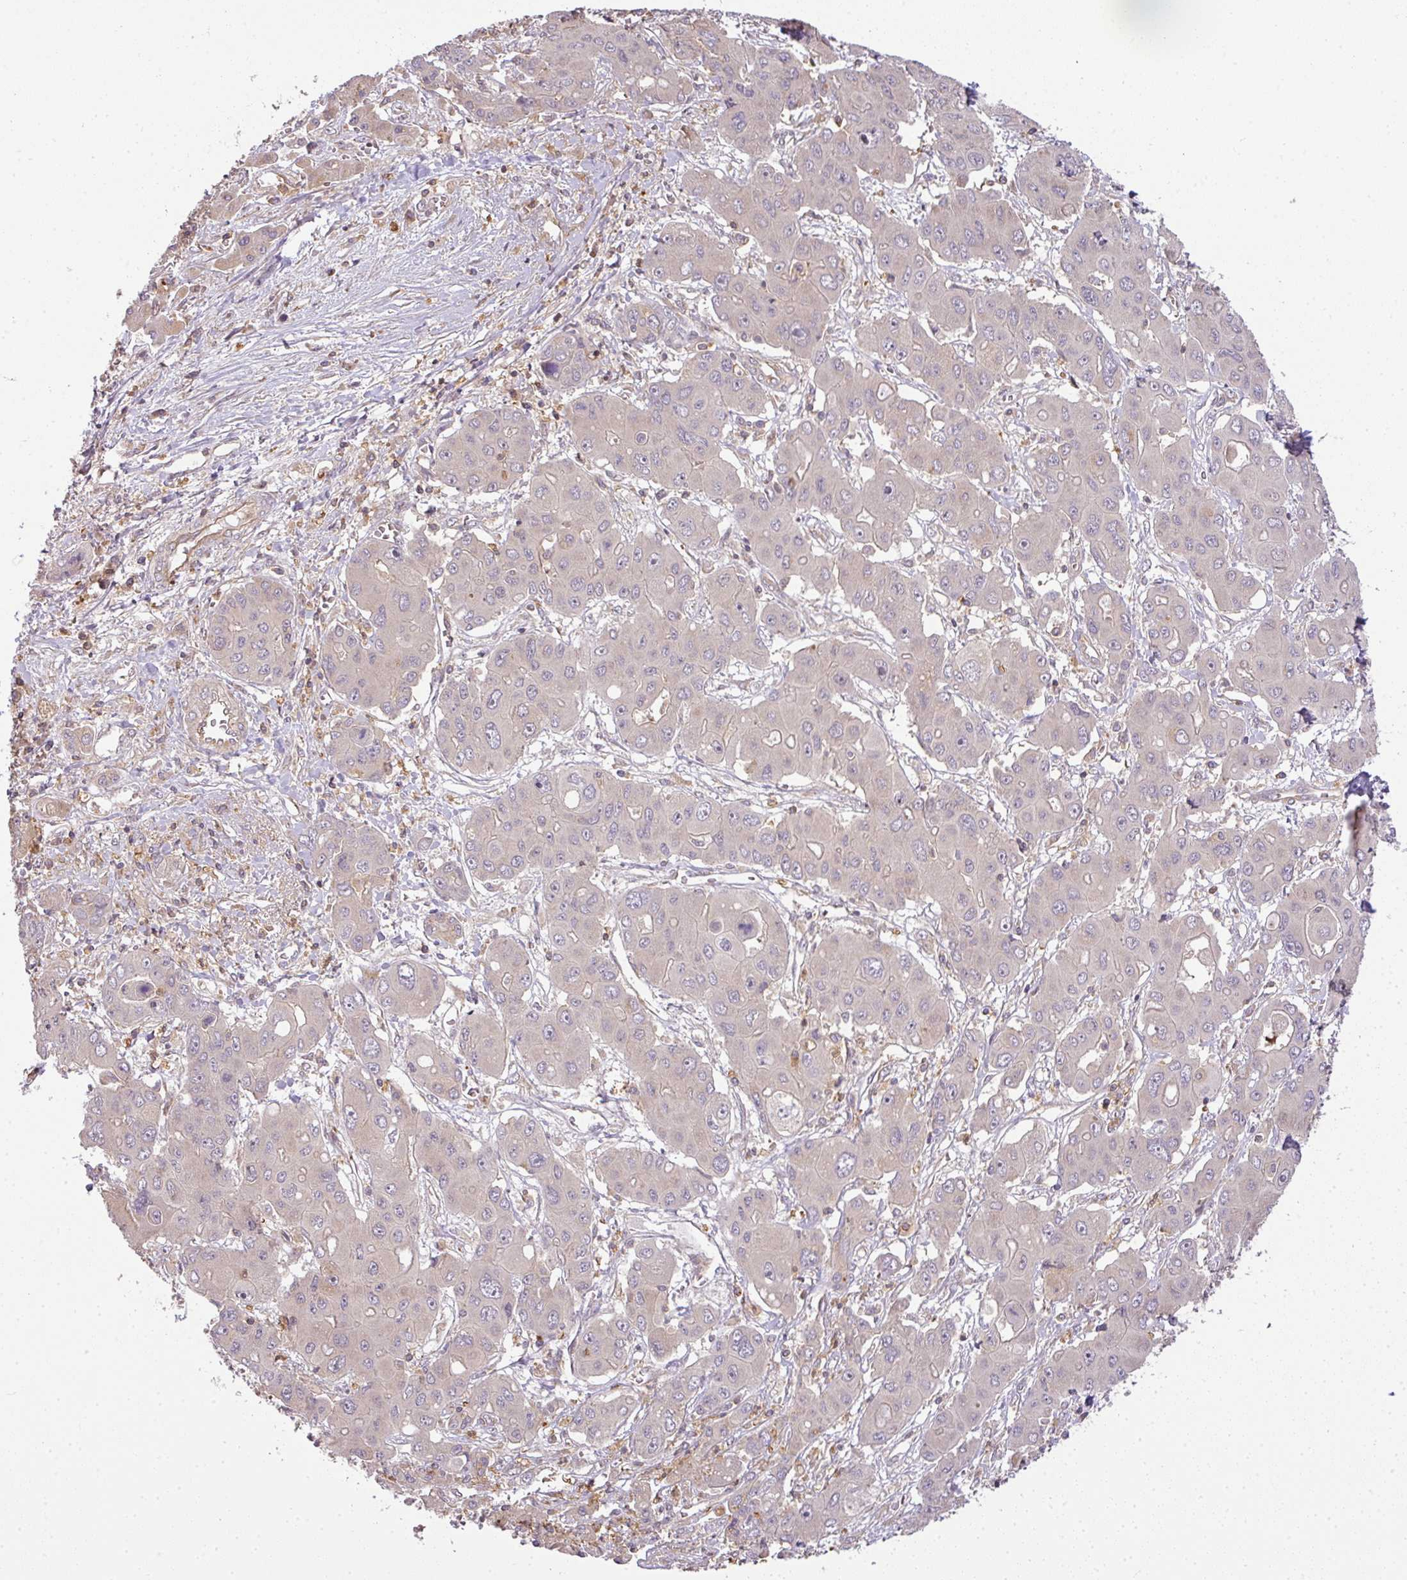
{"staining": {"intensity": "moderate", "quantity": "<25%", "location": "cytoplasmic/membranous"}, "tissue": "liver cancer", "cell_type": "Tumor cells", "image_type": "cancer", "snomed": [{"axis": "morphology", "description": "Cholangiocarcinoma"}, {"axis": "topography", "description": "Liver"}], "caption": "A histopathology image of cholangiocarcinoma (liver) stained for a protein displays moderate cytoplasmic/membranous brown staining in tumor cells.", "gene": "TCL1B", "patient": {"sex": "male", "age": 67}}